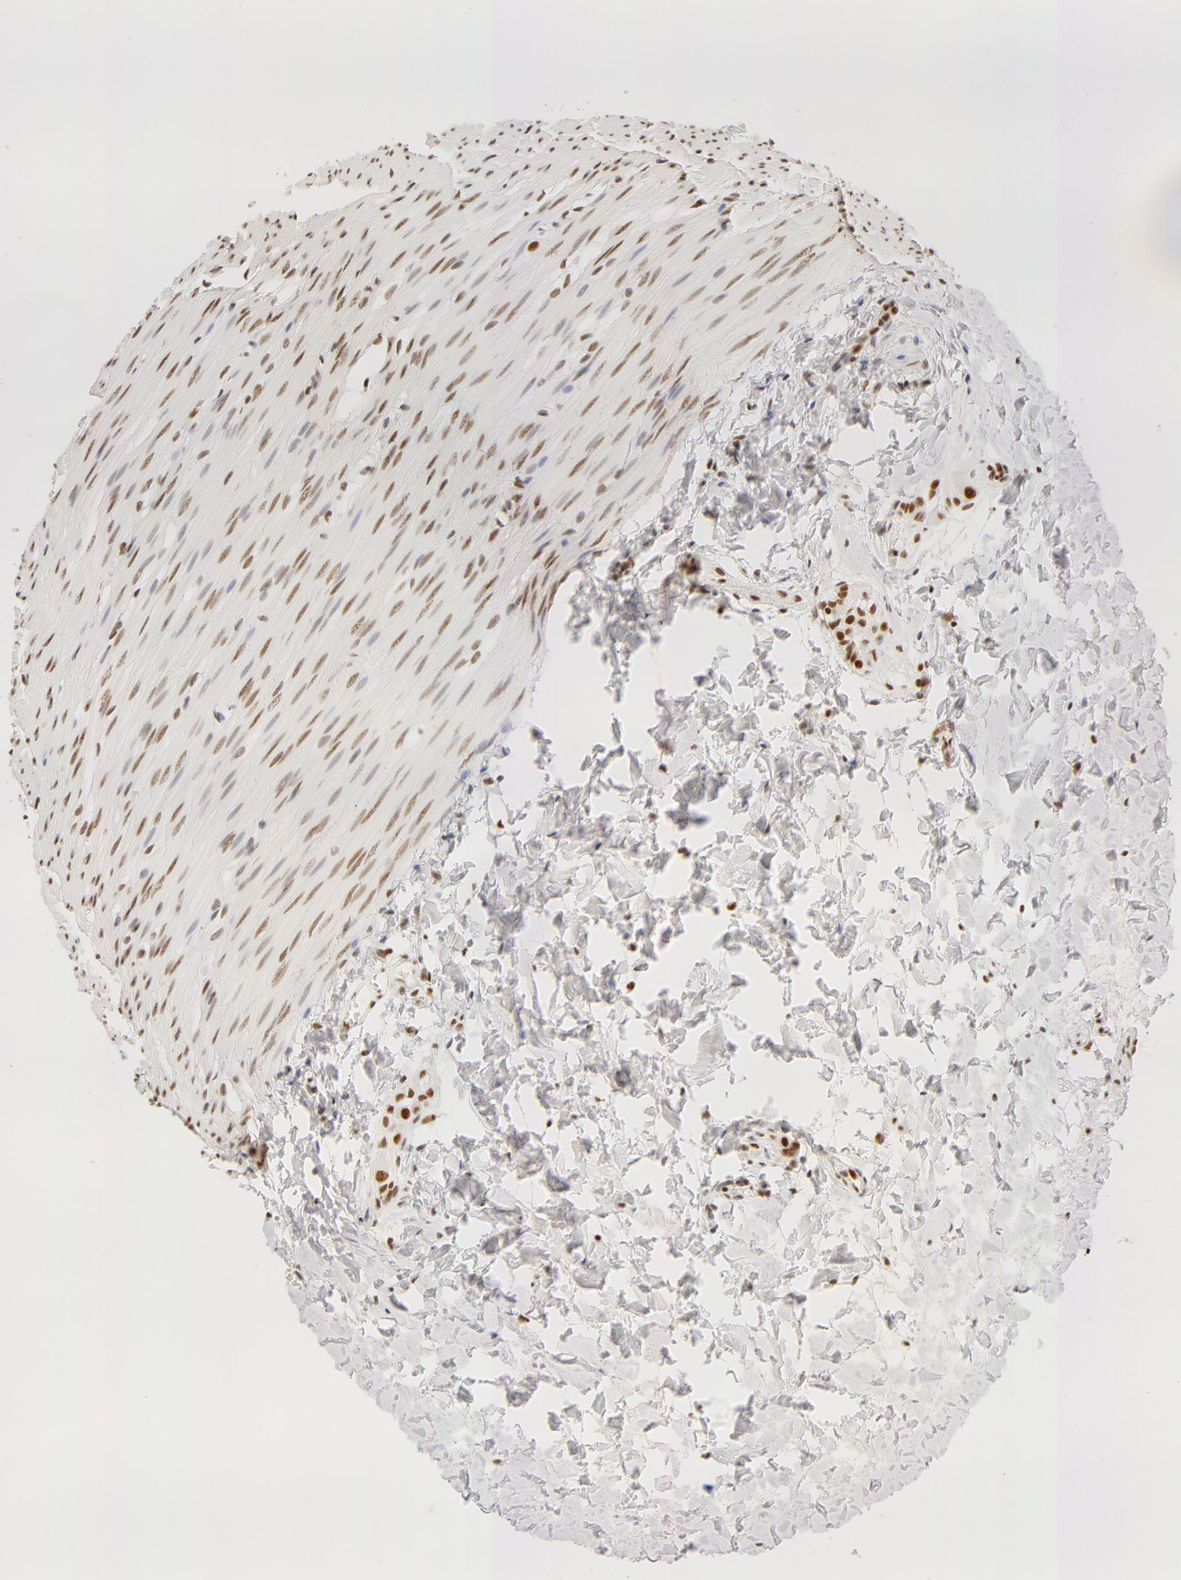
{"staining": {"intensity": "moderate", "quantity": ">75%", "location": "nuclear"}, "tissue": "colon", "cell_type": "Endothelial cells", "image_type": "normal", "snomed": [{"axis": "morphology", "description": "Normal tissue, NOS"}, {"axis": "topography", "description": "Colon"}], "caption": "Endothelial cells display moderate nuclear expression in approximately >75% of cells in benign colon. The protein is shown in brown color, while the nuclei are stained blue.", "gene": "RBM39", "patient": {"sex": "male", "age": 1}}